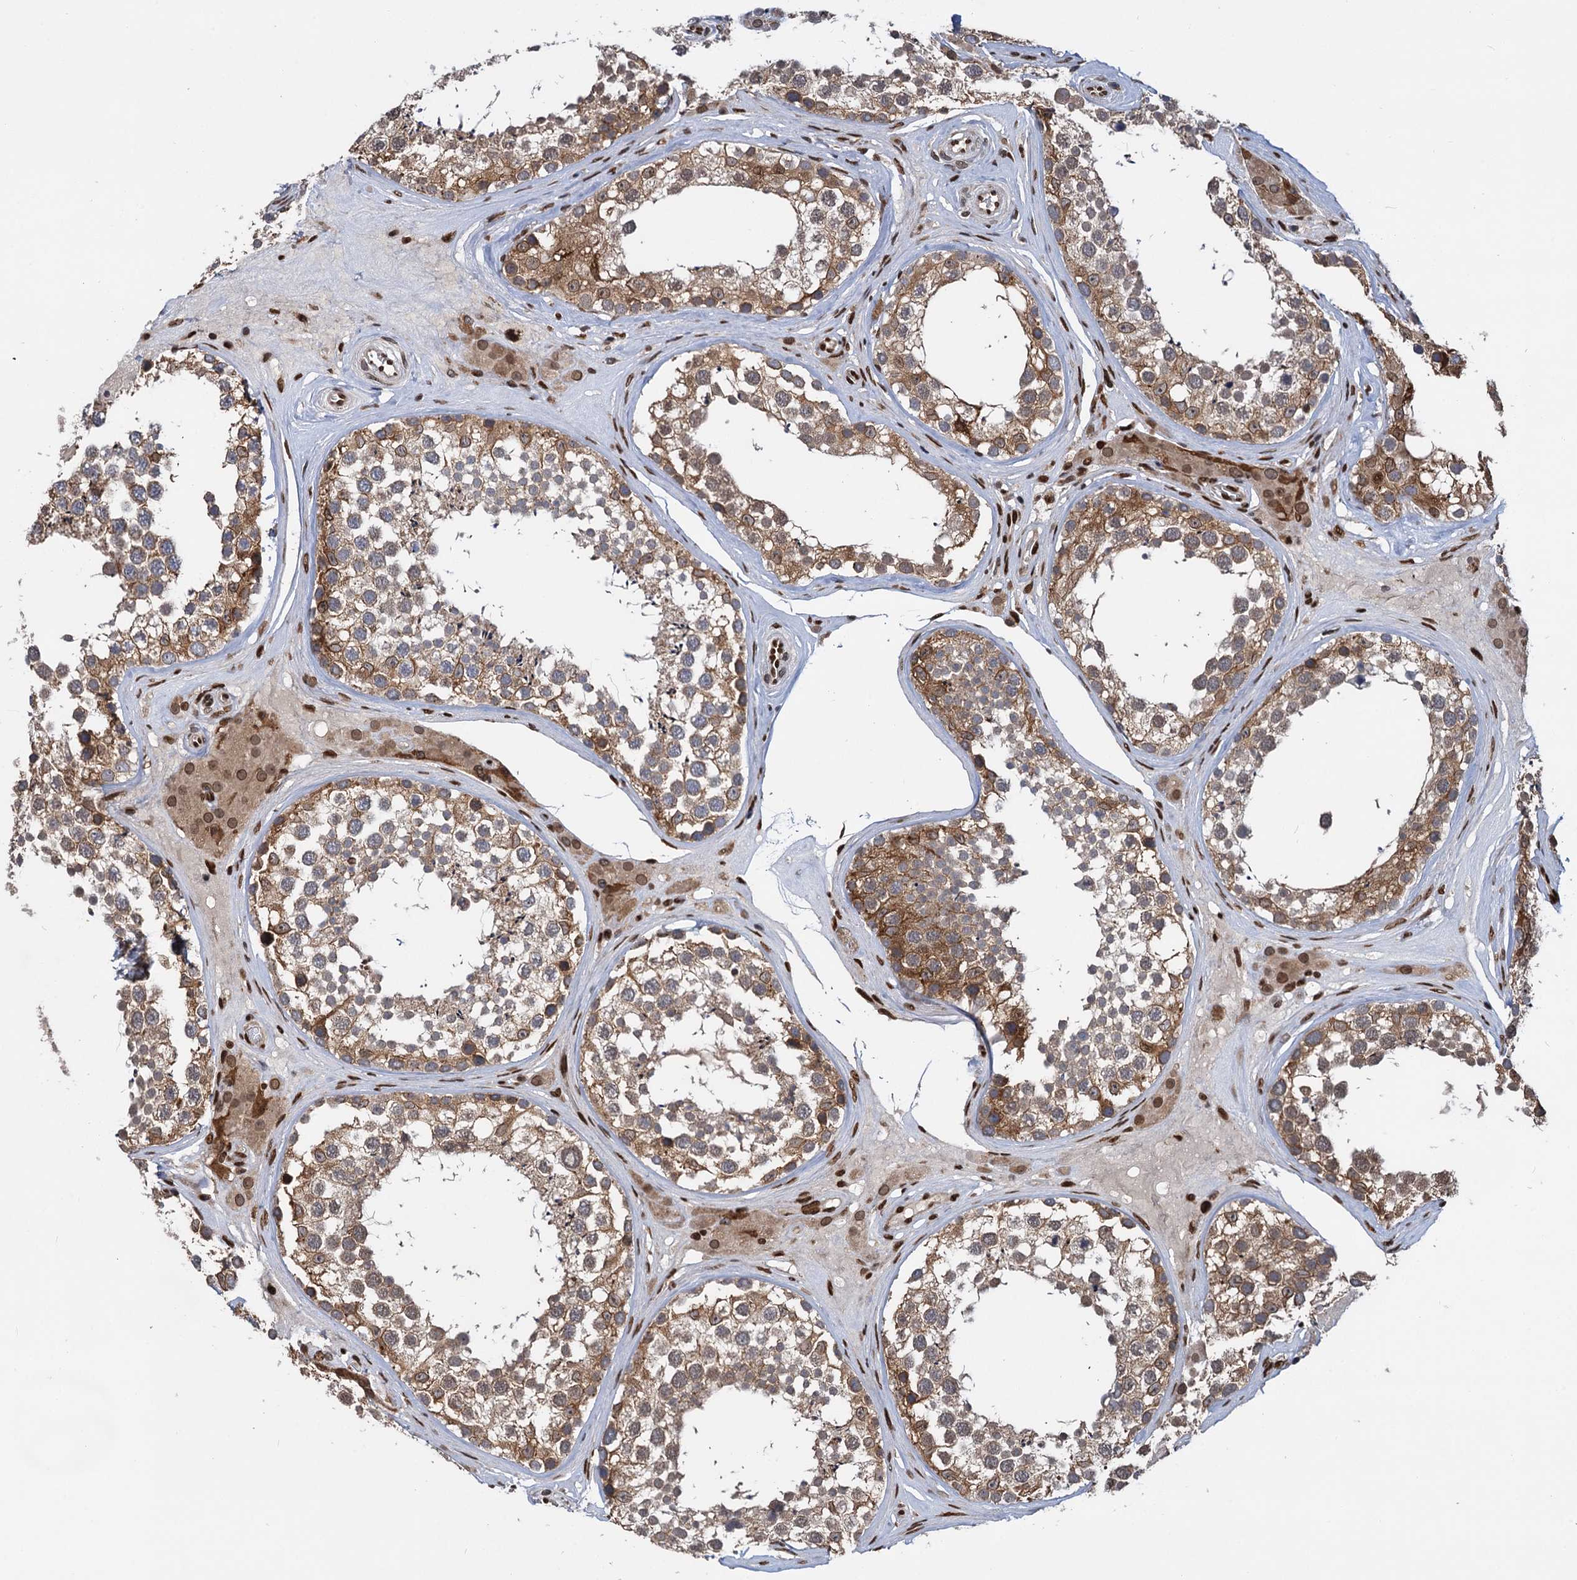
{"staining": {"intensity": "moderate", "quantity": ">75%", "location": "cytoplasmic/membranous"}, "tissue": "testis", "cell_type": "Cells in seminiferous ducts", "image_type": "normal", "snomed": [{"axis": "morphology", "description": "Normal tissue, NOS"}, {"axis": "topography", "description": "Testis"}], "caption": "Immunohistochemical staining of unremarkable human testis exhibits moderate cytoplasmic/membranous protein staining in approximately >75% of cells in seminiferous ducts.", "gene": "MESD", "patient": {"sex": "male", "age": 46}}